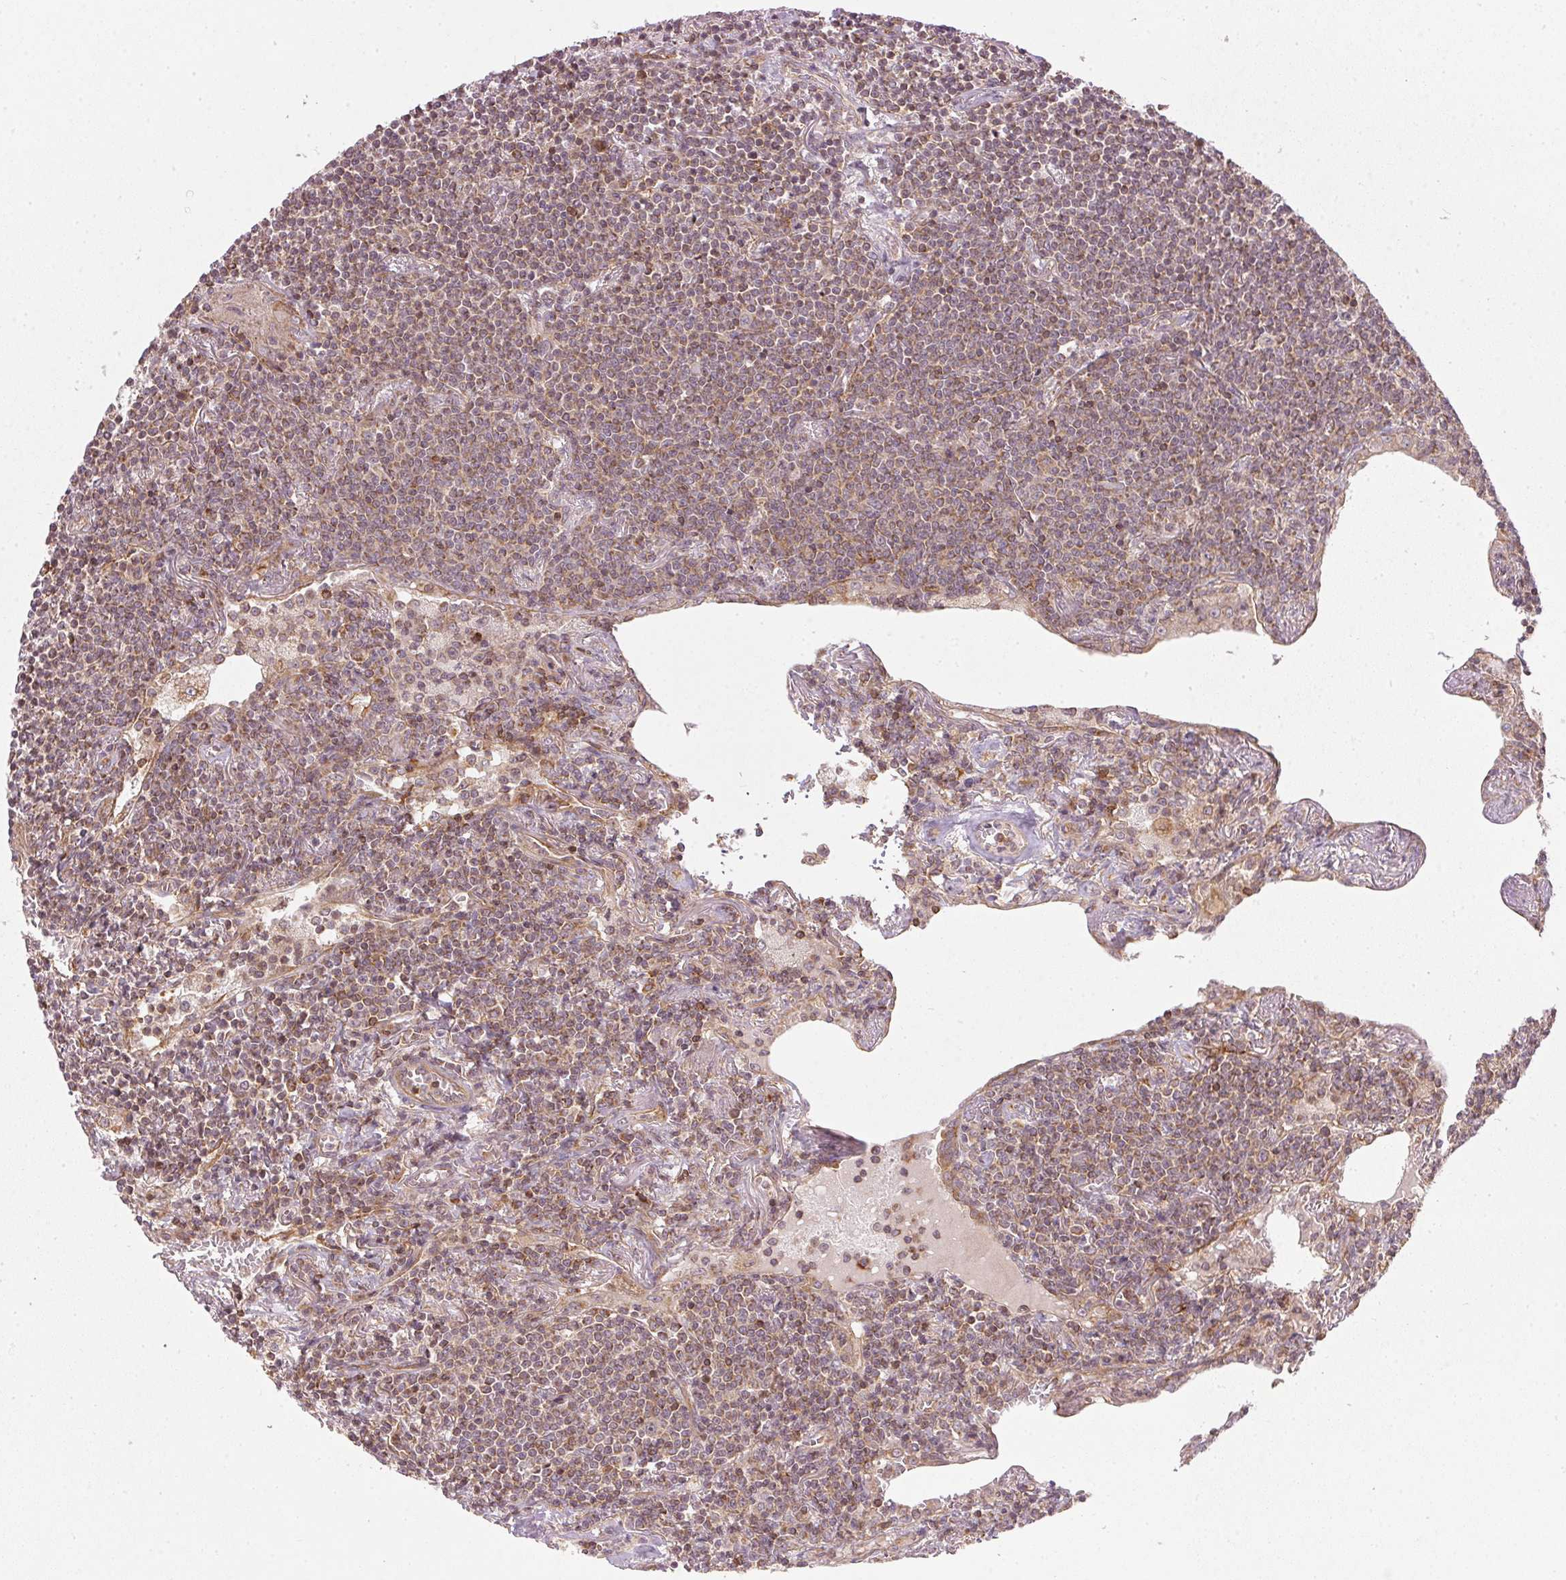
{"staining": {"intensity": "moderate", "quantity": ">75%", "location": "cytoplasmic/membranous"}, "tissue": "lymphoma", "cell_type": "Tumor cells", "image_type": "cancer", "snomed": [{"axis": "morphology", "description": "Malignant lymphoma, non-Hodgkin's type, Low grade"}, {"axis": "topography", "description": "Lung"}], "caption": "A brown stain highlights moderate cytoplasmic/membranous positivity of a protein in malignant lymphoma, non-Hodgkin's type (low-grade) tumor cells. (DAB = brown stain, brightfield microscopy at high magnification).", "gene": "NADK2", "patient": {"sex": "female", "age": 71}}